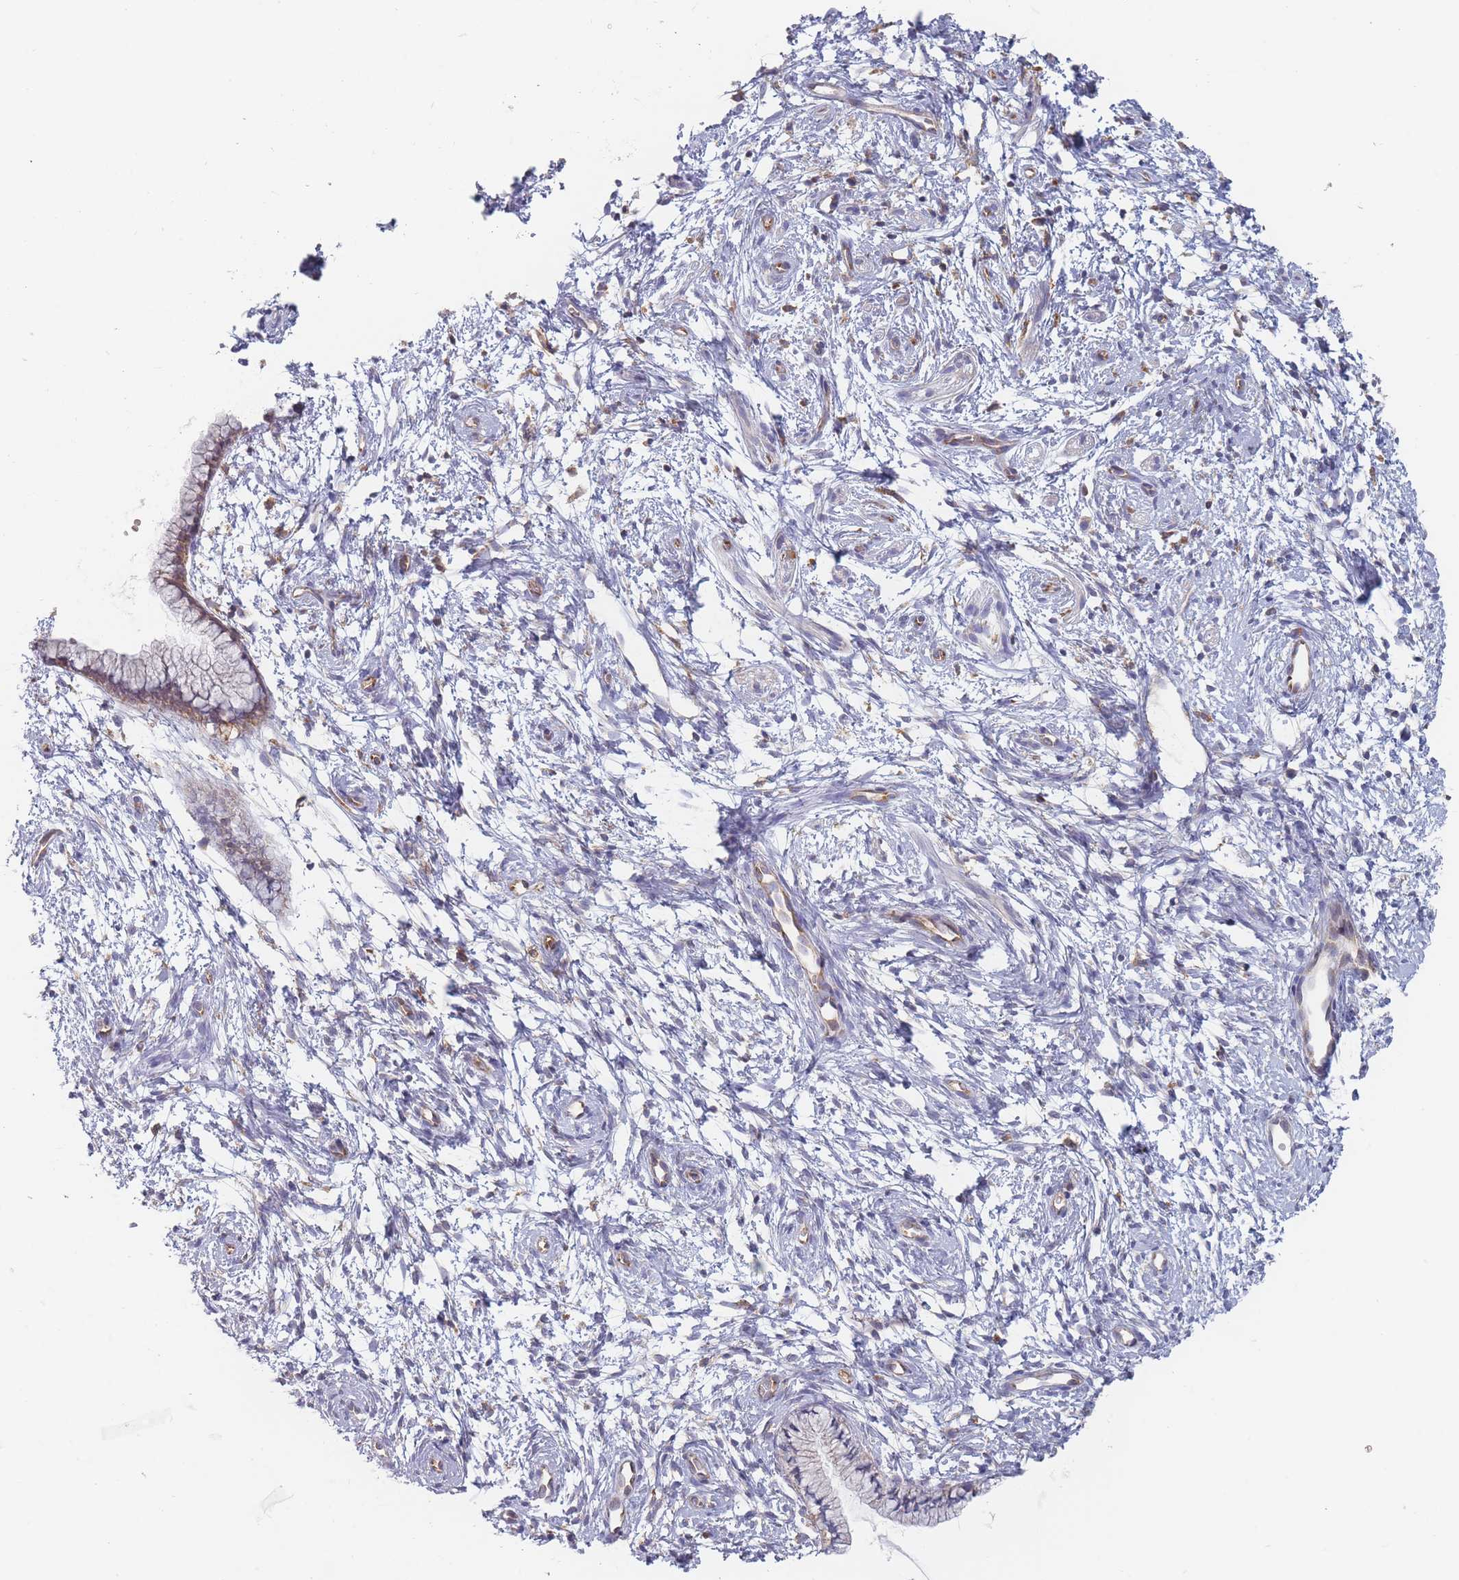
{"staining": {"intensity": "moderate", "quantity": "<25%", "location": "cytoplasmic/membranous"}, "tissue": "cervix", "cell_type": "Glandular cells", "image_type": "normal", "snomed": [{"axis": "morphology", "description": "Normal tissue, NOS"}, {"axis": "topography", "description": "Cervix"}], "caption": "A micrograph of human cervix stained for a protein displays moderate cytoplasmic/membranous brown staining in glandular cells.", "gene": "MAP1S", "patient": {"sex": "female", "age": 57}}